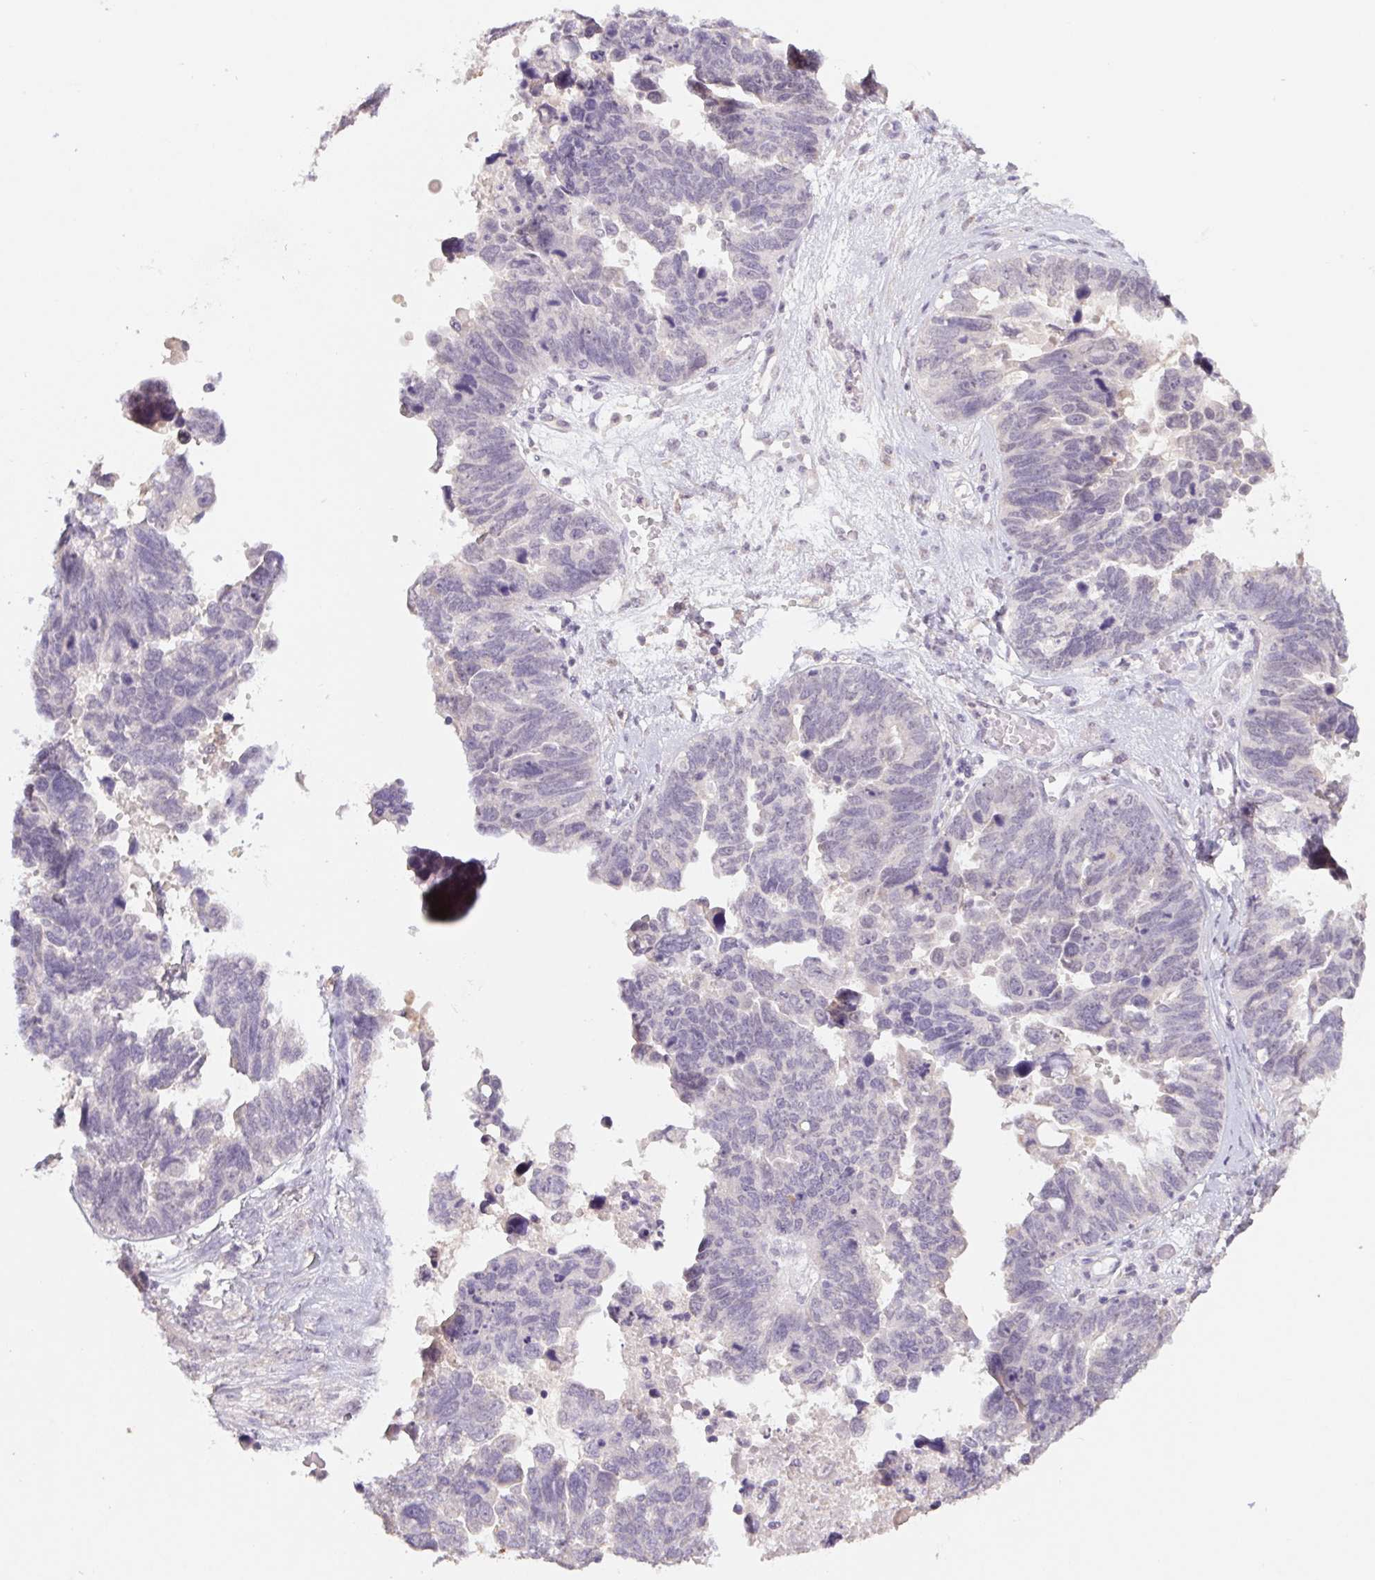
{"staining": {"intensity": "negative", "quantity": "none", "location": "none"}, "tissue": "ovarian cancer", "cell_type": "Tumor cells", "image_type": "cancer", "snomed": [{"axis": "morphology", "description": "Cystadenocarcinoma, serous, NOS"}, {"axis": "topography", "description": "Ovary"}], "caption": "Immunohistochemical staining of human serous cystadenocarcinoma (ovarian) displays no significant expression in tumor cells.", "gene": "PNMA8B", "patient": {"sex": "female", "age": 60}}